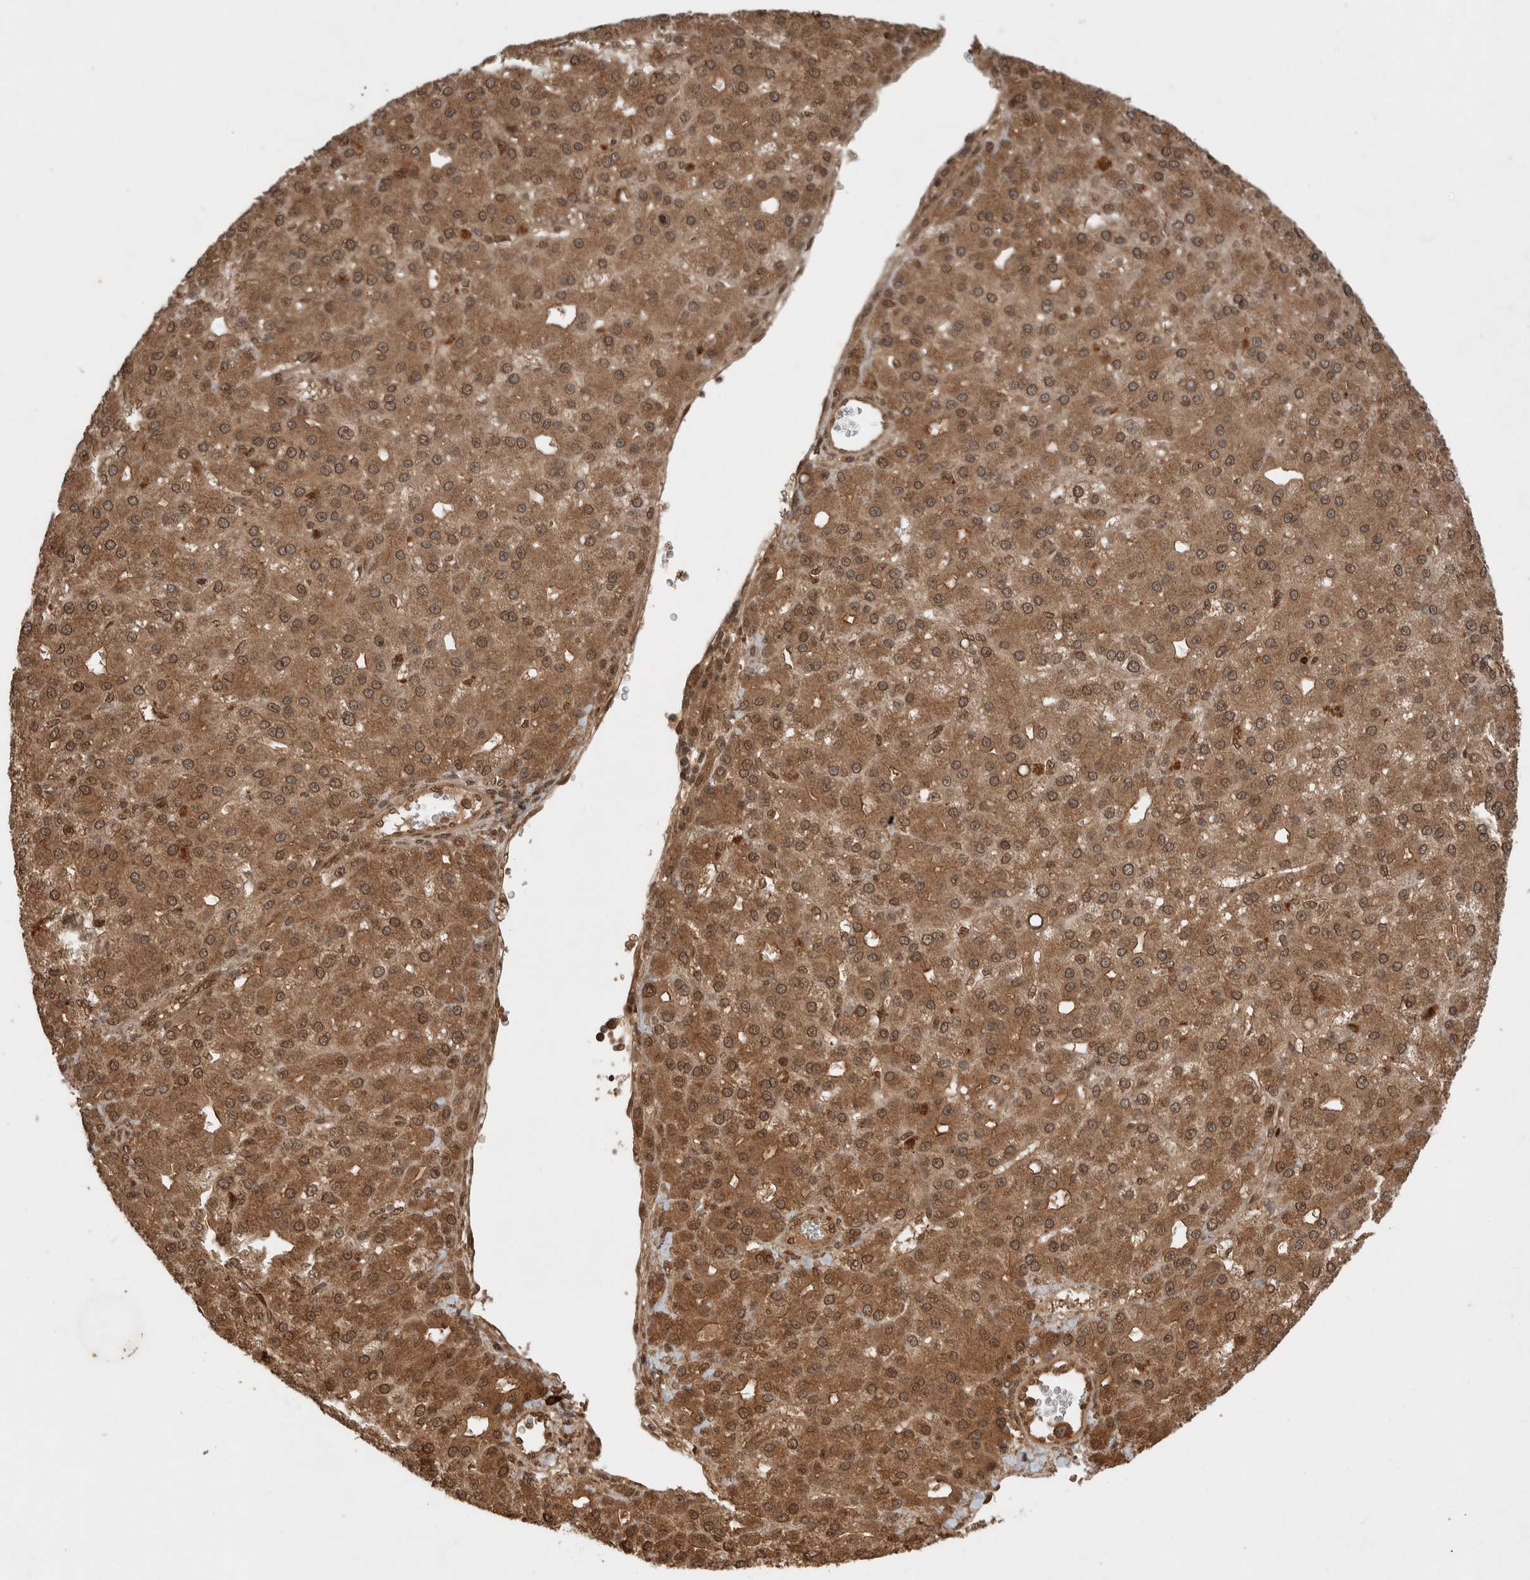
{"staining": {"intensity": "moderate", "quantity": ">75%", "location": "cytoplasmic/membranous,nuclear"}, "tissue": "liver cancer", "cell_type": "Tumor cells", "image_type": "cancer", "snomed": [{"axis": "morphology", "description": "Carcinoma, Hepatocellular, NOS"}, {"axis": "topography", "description": "Liver"}], "caption": "Liver hepatocellular carcinoma stained with a protein marker demonstrates moderate staining in tumor cells.", "gene": "CNTROB", "patient": {"sex": "male", "age": 67}}